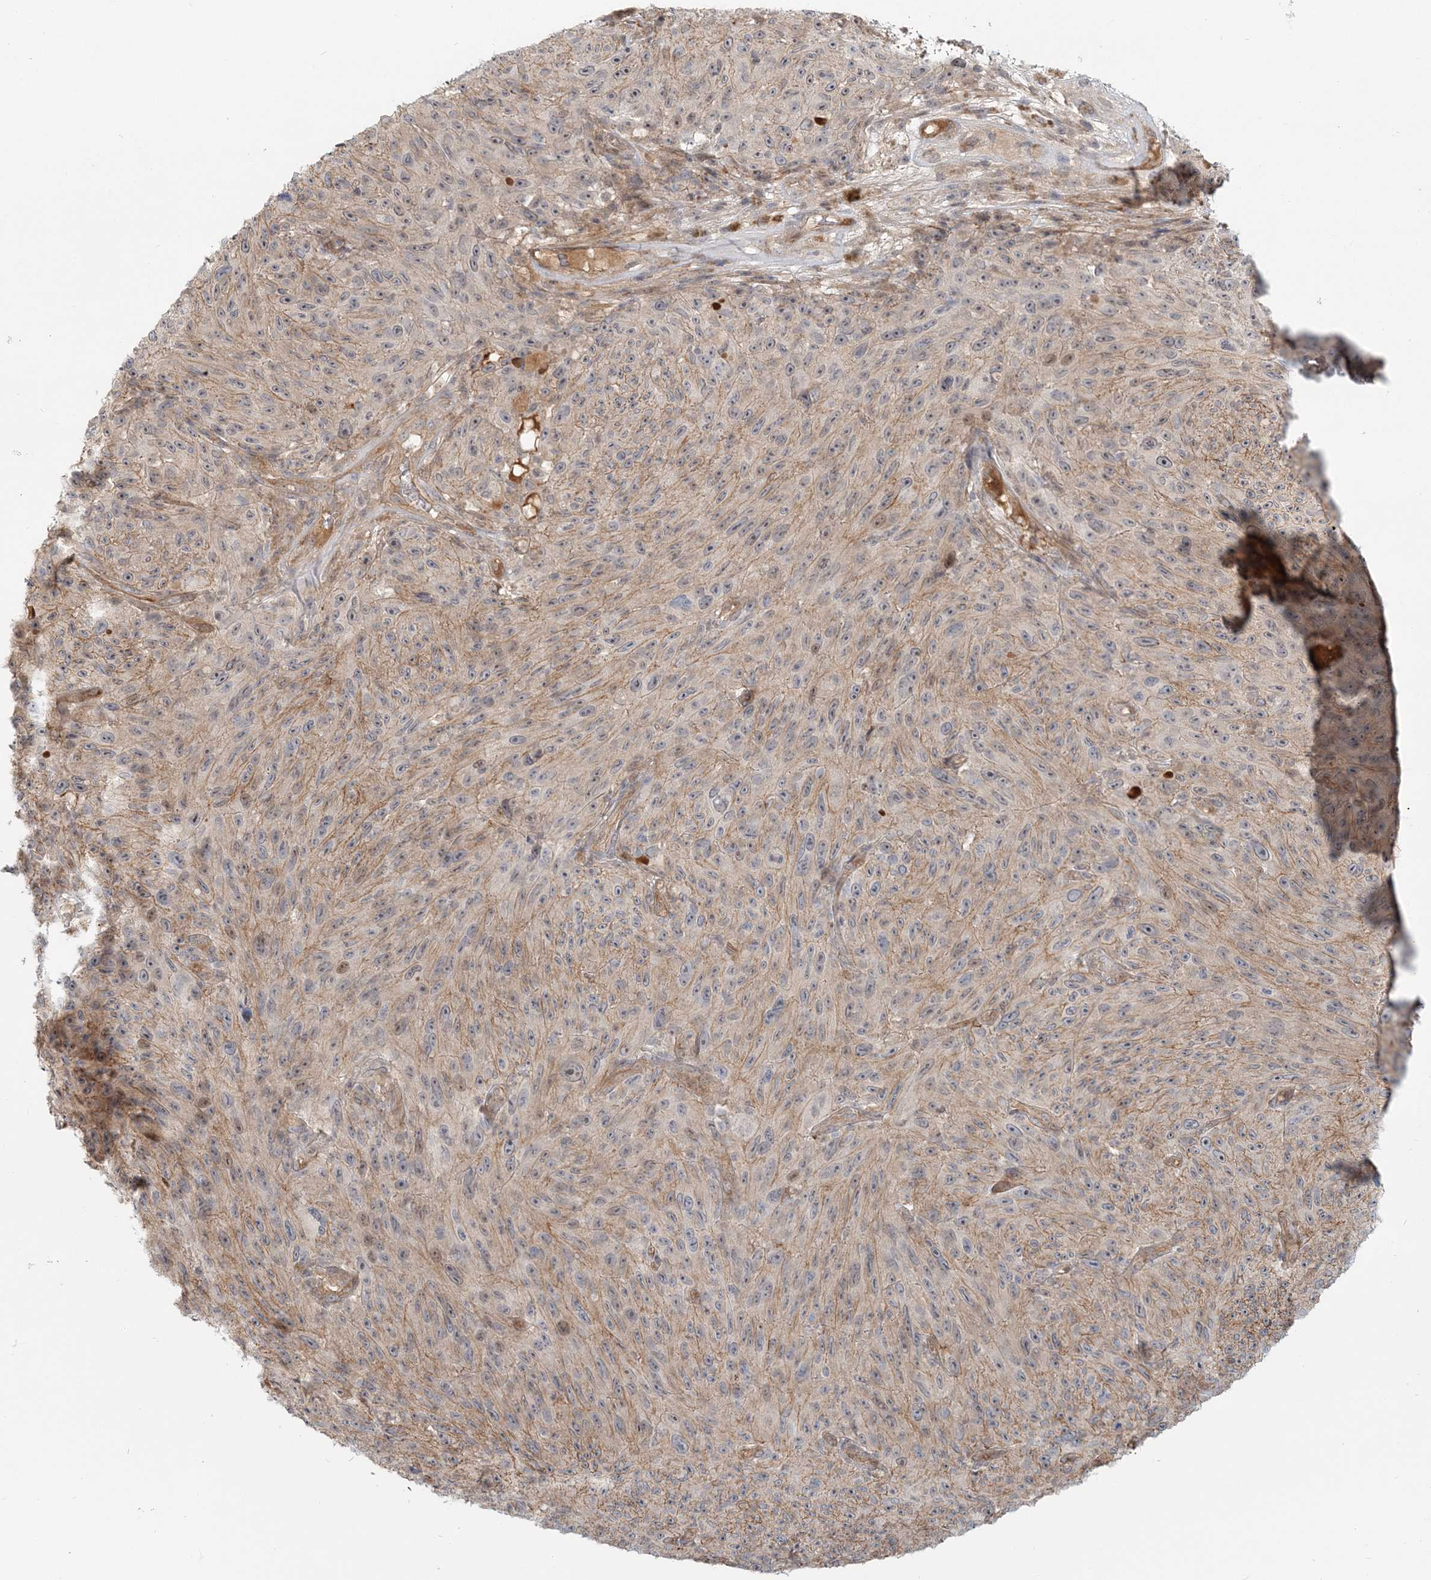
{"staining": {"intensity": "weak", "quantity": "25%-75%", "location": "cytoplasmic/membranous"}, "tissue": "melanoma", "cell_type": "Tumor cells", "image_type": "cancer", "snomed": [{"axis": "morphology", "description": "Malignant melanoma, NOS"}, {"axis": "topography", "description": "Skin"}], "caption": "Malignant melanoma was stained to show a protein in brown. There is low levels of weak cytoplasmic/membranous positivity in about 25%-75% of tumor cells.", "gene": "SH3PXD2A", "patient": {"sex": "female", "age": 82}}